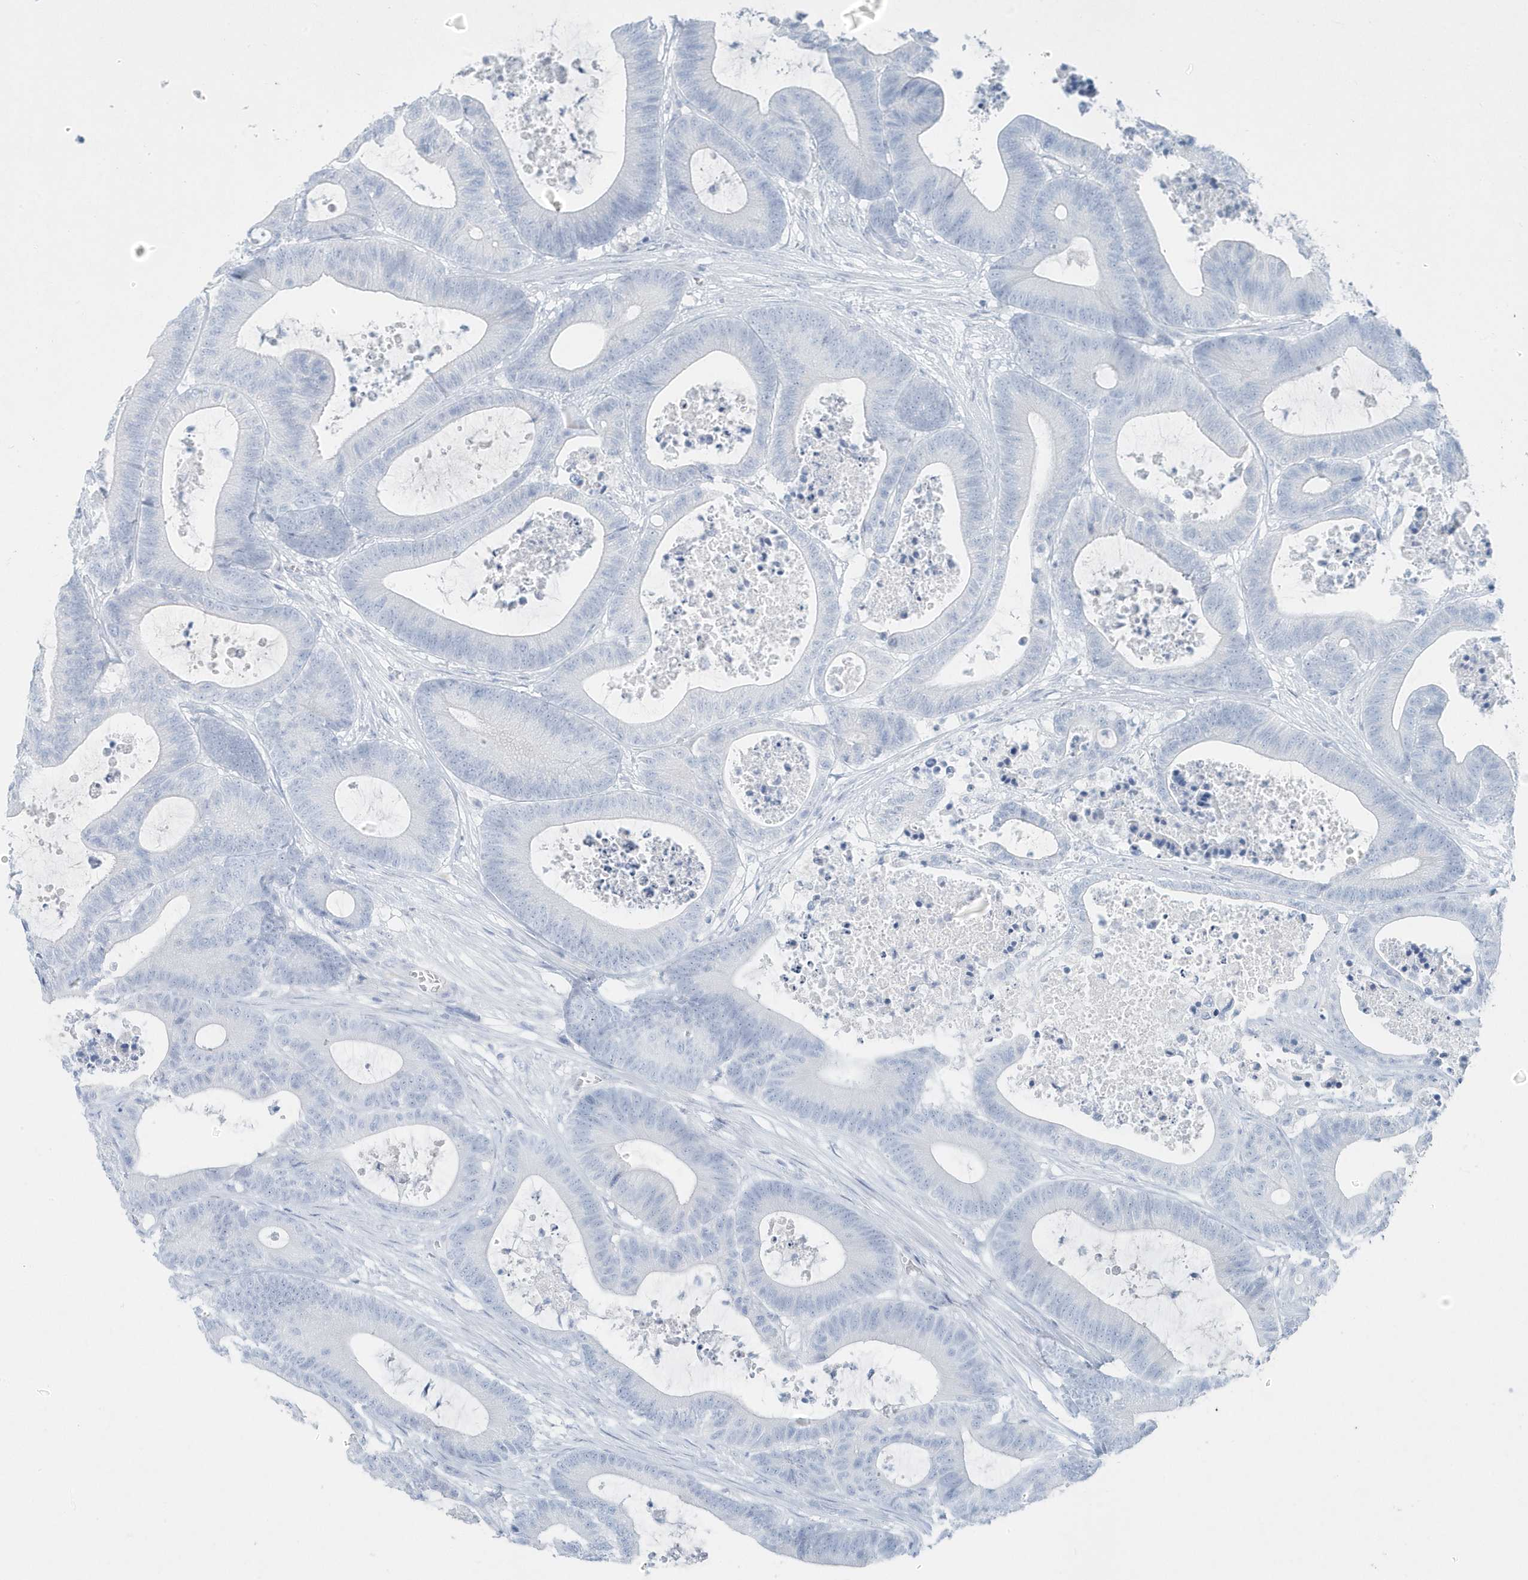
{"staining": {"intensity": "negative", "quantity": "none", "location": "none"}, "tissue": "colorectal cancer", "cell_type": "Tumor cells", "image_type": "cancer", "snomed": [{"axis": "morphology", "description": "Adenocarcinoma, NOS"}, {"axis": "topography", "description": "Colon"}], "caption": "There is no significant expression in tumor cells of colorectal cancer (adenocarcinoma). (IHC, brightfield microscopy, high magnification).", "gene": "FAM98A", "patient": {"sex": "female", "age": 84}}